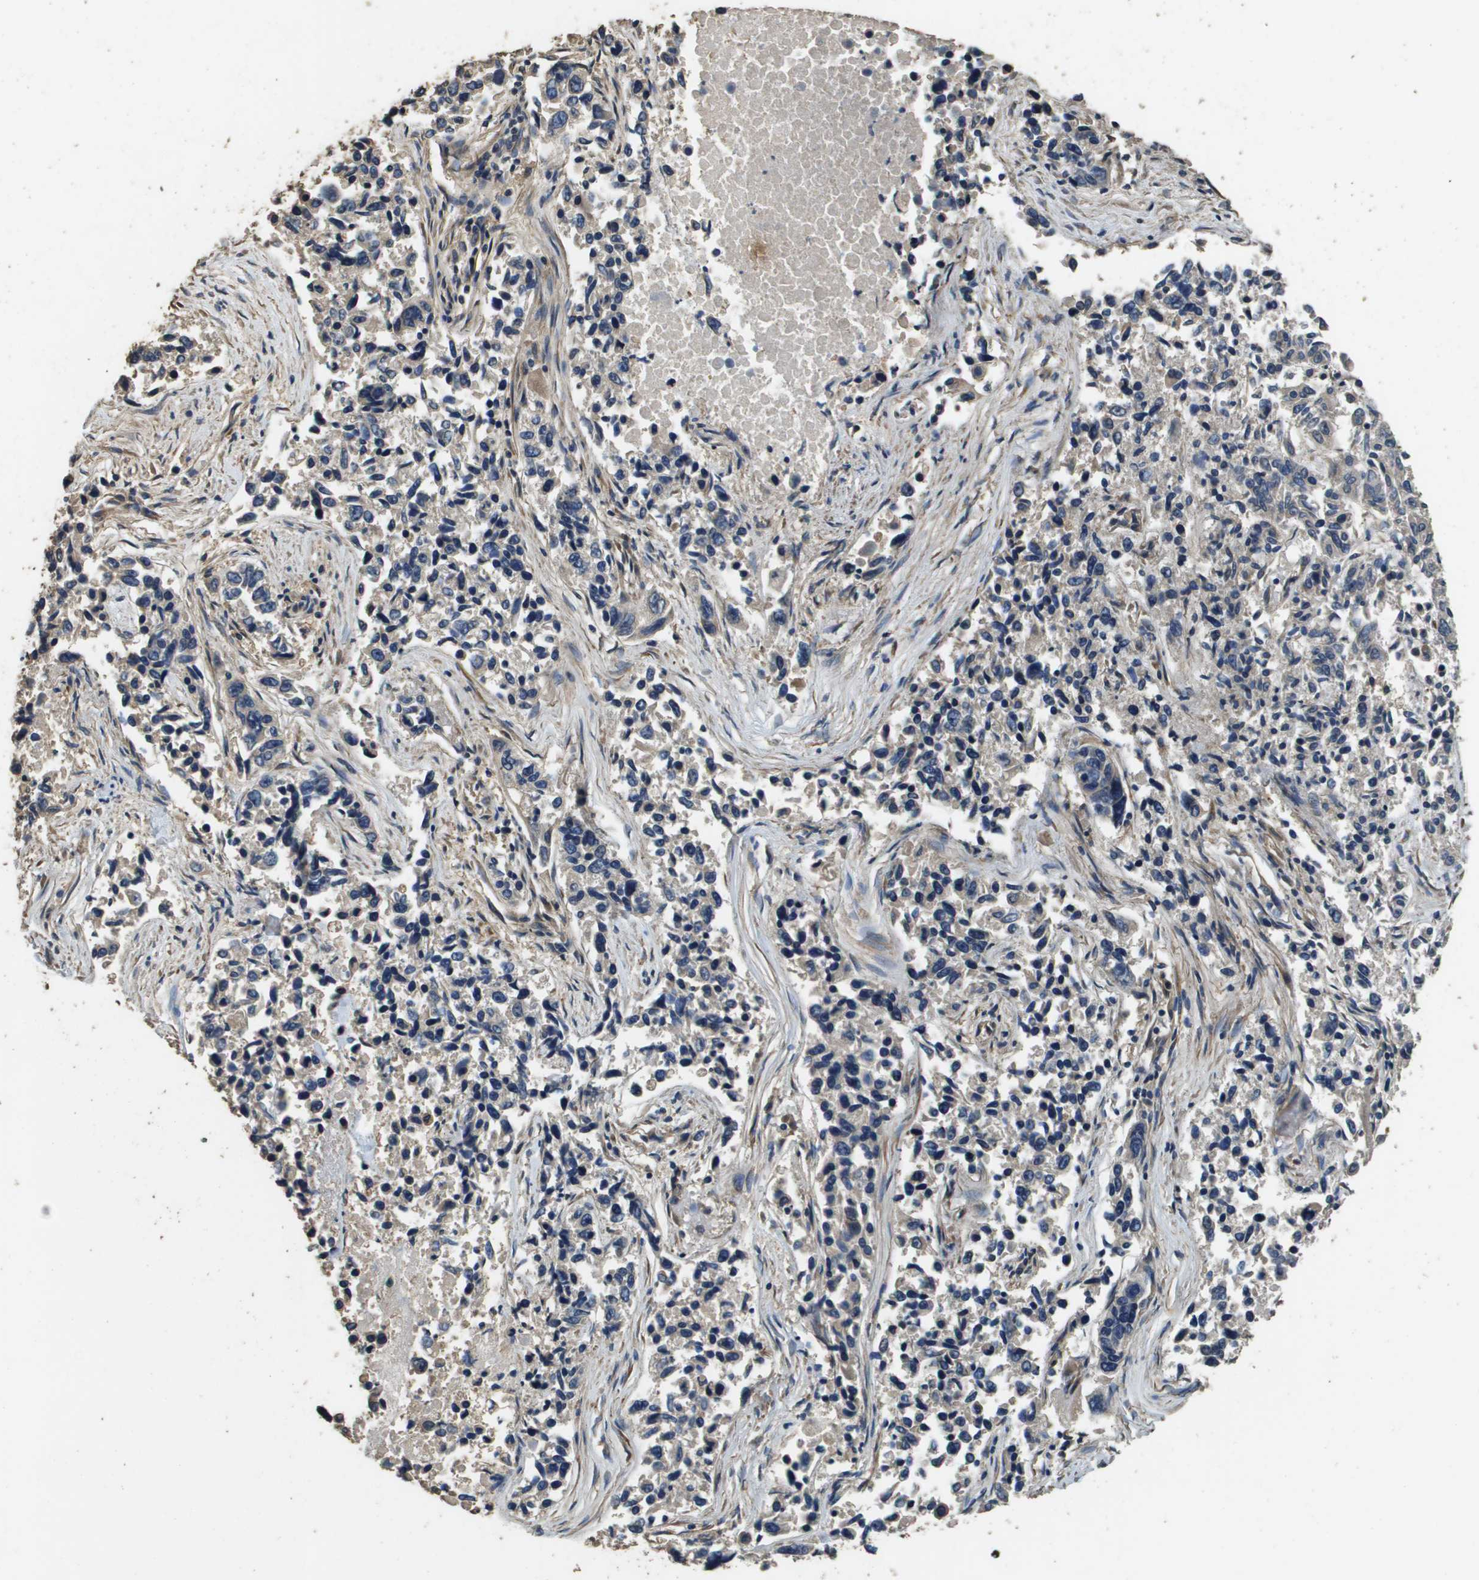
{"staining": {"intensity": "weak", "quantity": ">75%", "location": "cytoplasmic/membranous"}, "tissue": "lung cancer", "cell_type": "Tumor cells", "image_type": "cancer", "snomed": [{"axis": "morphology", "description": "Adenocarcinoma, NOS"}, {"axis": "topography", "description": "Lung"}], "caption": "IHC of lung adenocarcinoma demonstrates low levels of weak cytoplasmic/membranous expression in about >75% of tumor cells.", "gene": "RAB6B", "patient": {"sex": "male", "age": 84}}